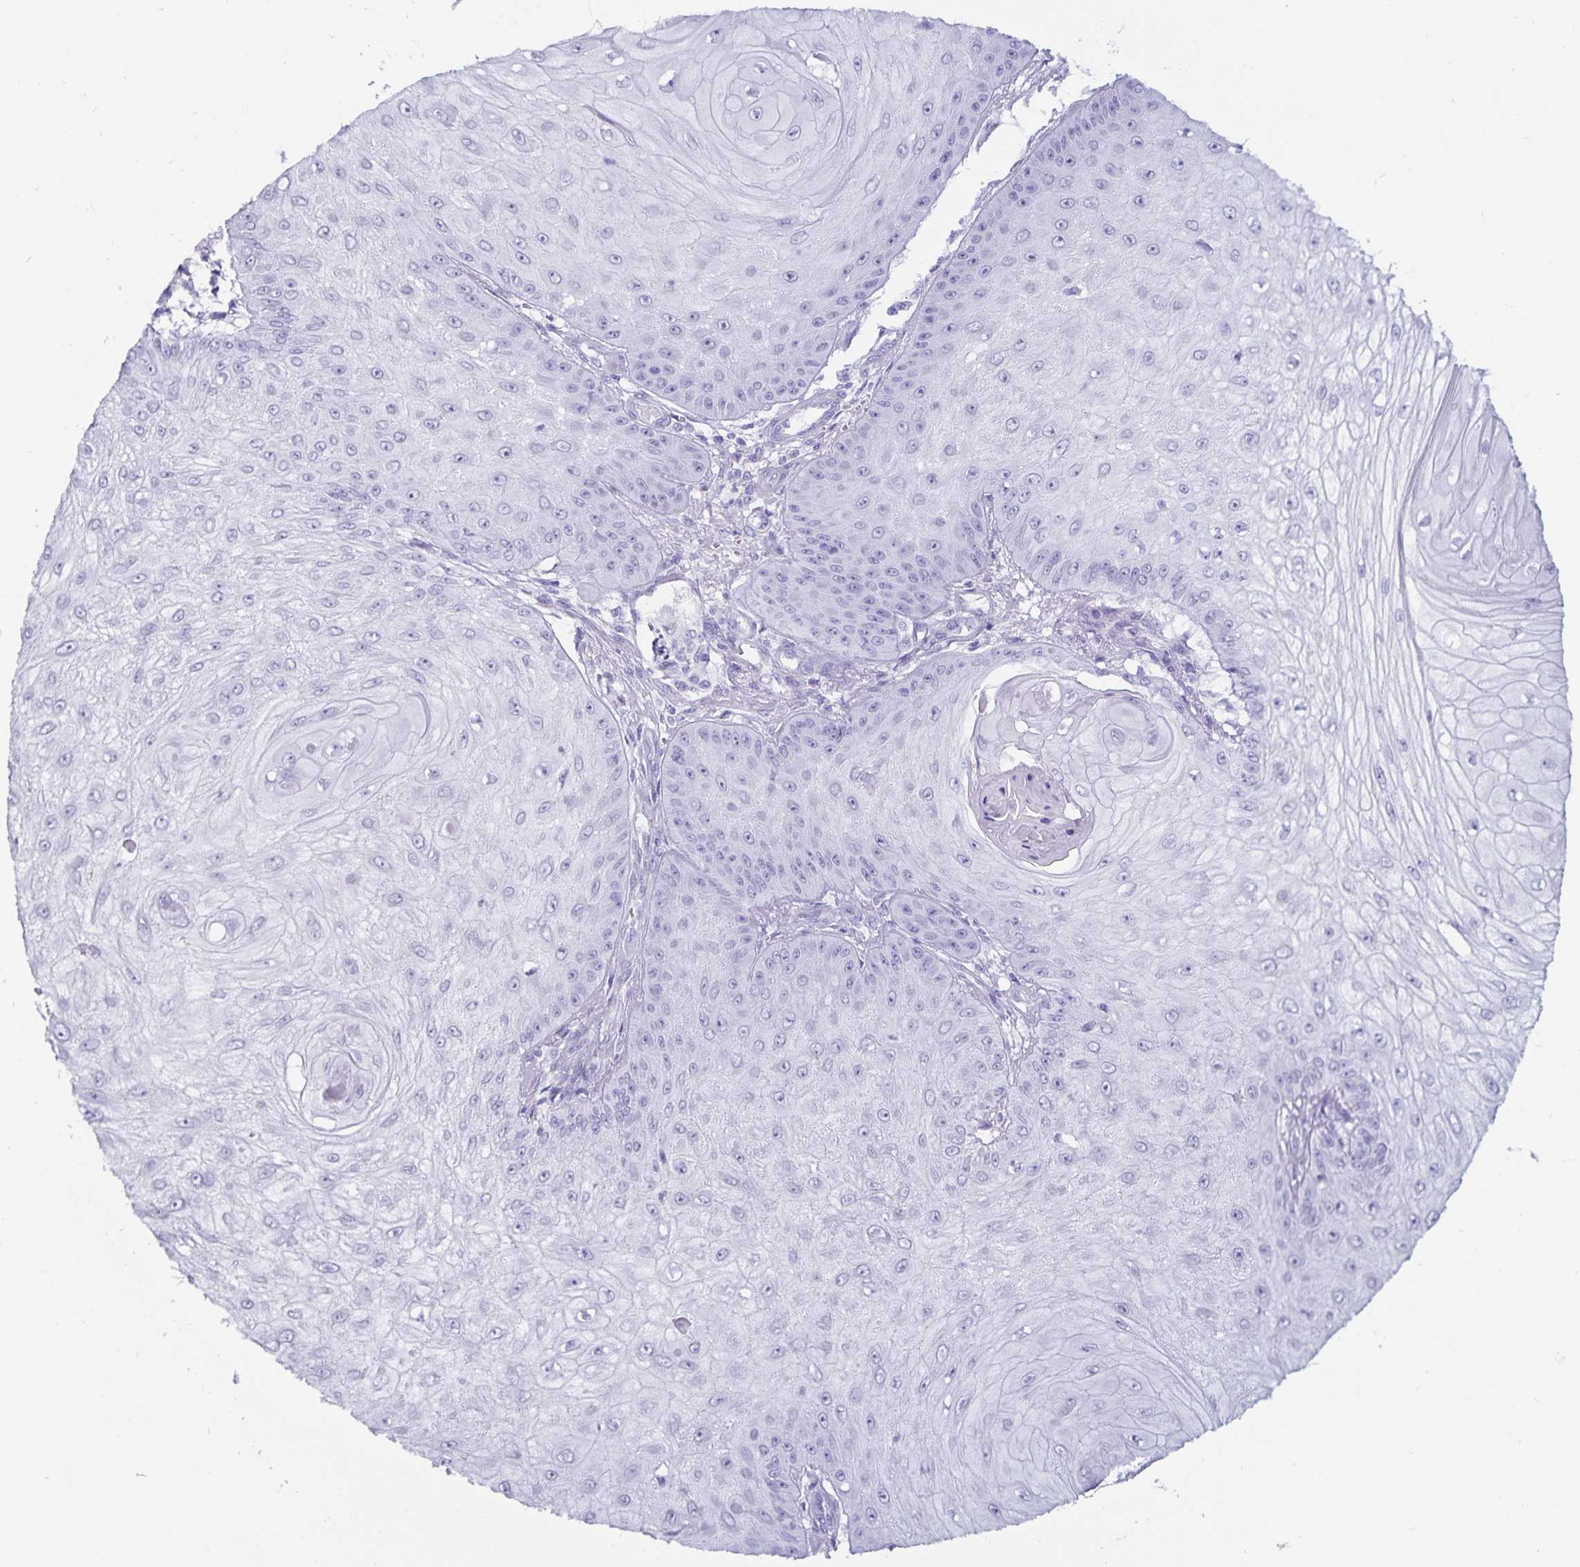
{"staining": {"intensity": "negative", "quantity": "none", "location": "none"}, "tissue": "skin cancer", "cell_type": "Tumor cells", "image_type": "cancer", "snomed": [{"axis": "morphology", "description": "Squamous cell carcinoma, NOS"}, {"axis": "topography", "description": "Skin"}], "caption": "Tumor cells are negative for brown protein staining in skin cancer. (Immunohistochemistry, brightfield microscopy, high magnification).", "gene": "GPR137", "patient": {"sex": "male", "age": 70}}